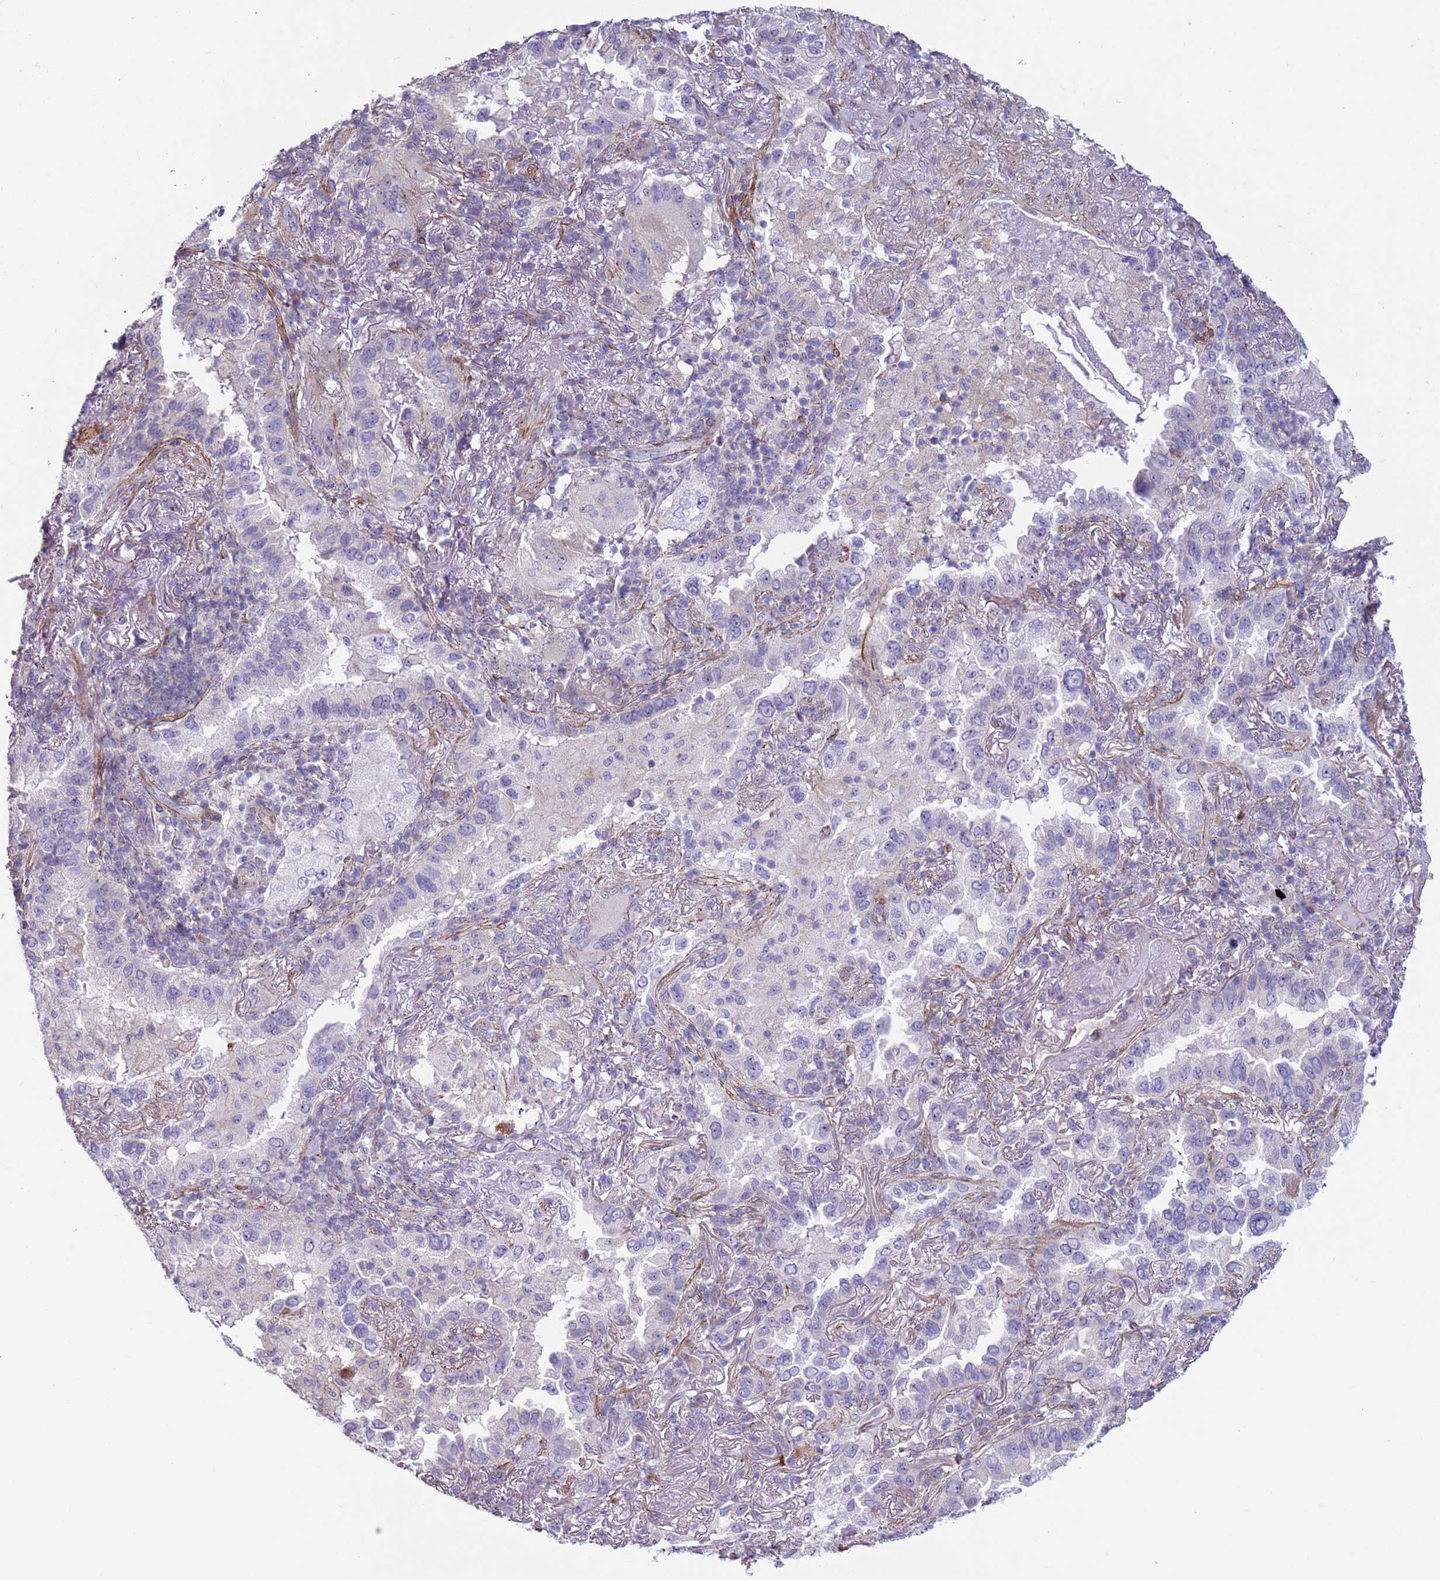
{"staining": {"intensity": "negative", "quantity": "none", "location": "none"}, "tissue": "lung cancer", "cell_type": "Tumor cells", "image_type": "cancer", "snomed": [{"axis": "morphology", "description": "Adenocarcinoma, NOS"}, {"axis": "topography", "description": "Lung"}], "caption": "This histopathology image is of lung cancer stained with immunohistochemistry (IHC) to label a protein in brown with the nuclei are counter-stained blue. There is no staining in tumor cells. Brightfield microscopy of immunohistochemistry stained with DAB (3,3'-diaminobenzidine) (brown) and hematoxylin (blue), captured at high magnification.", "gene": "HEATR1", "patient": {"sex": "female", "age": 69}}